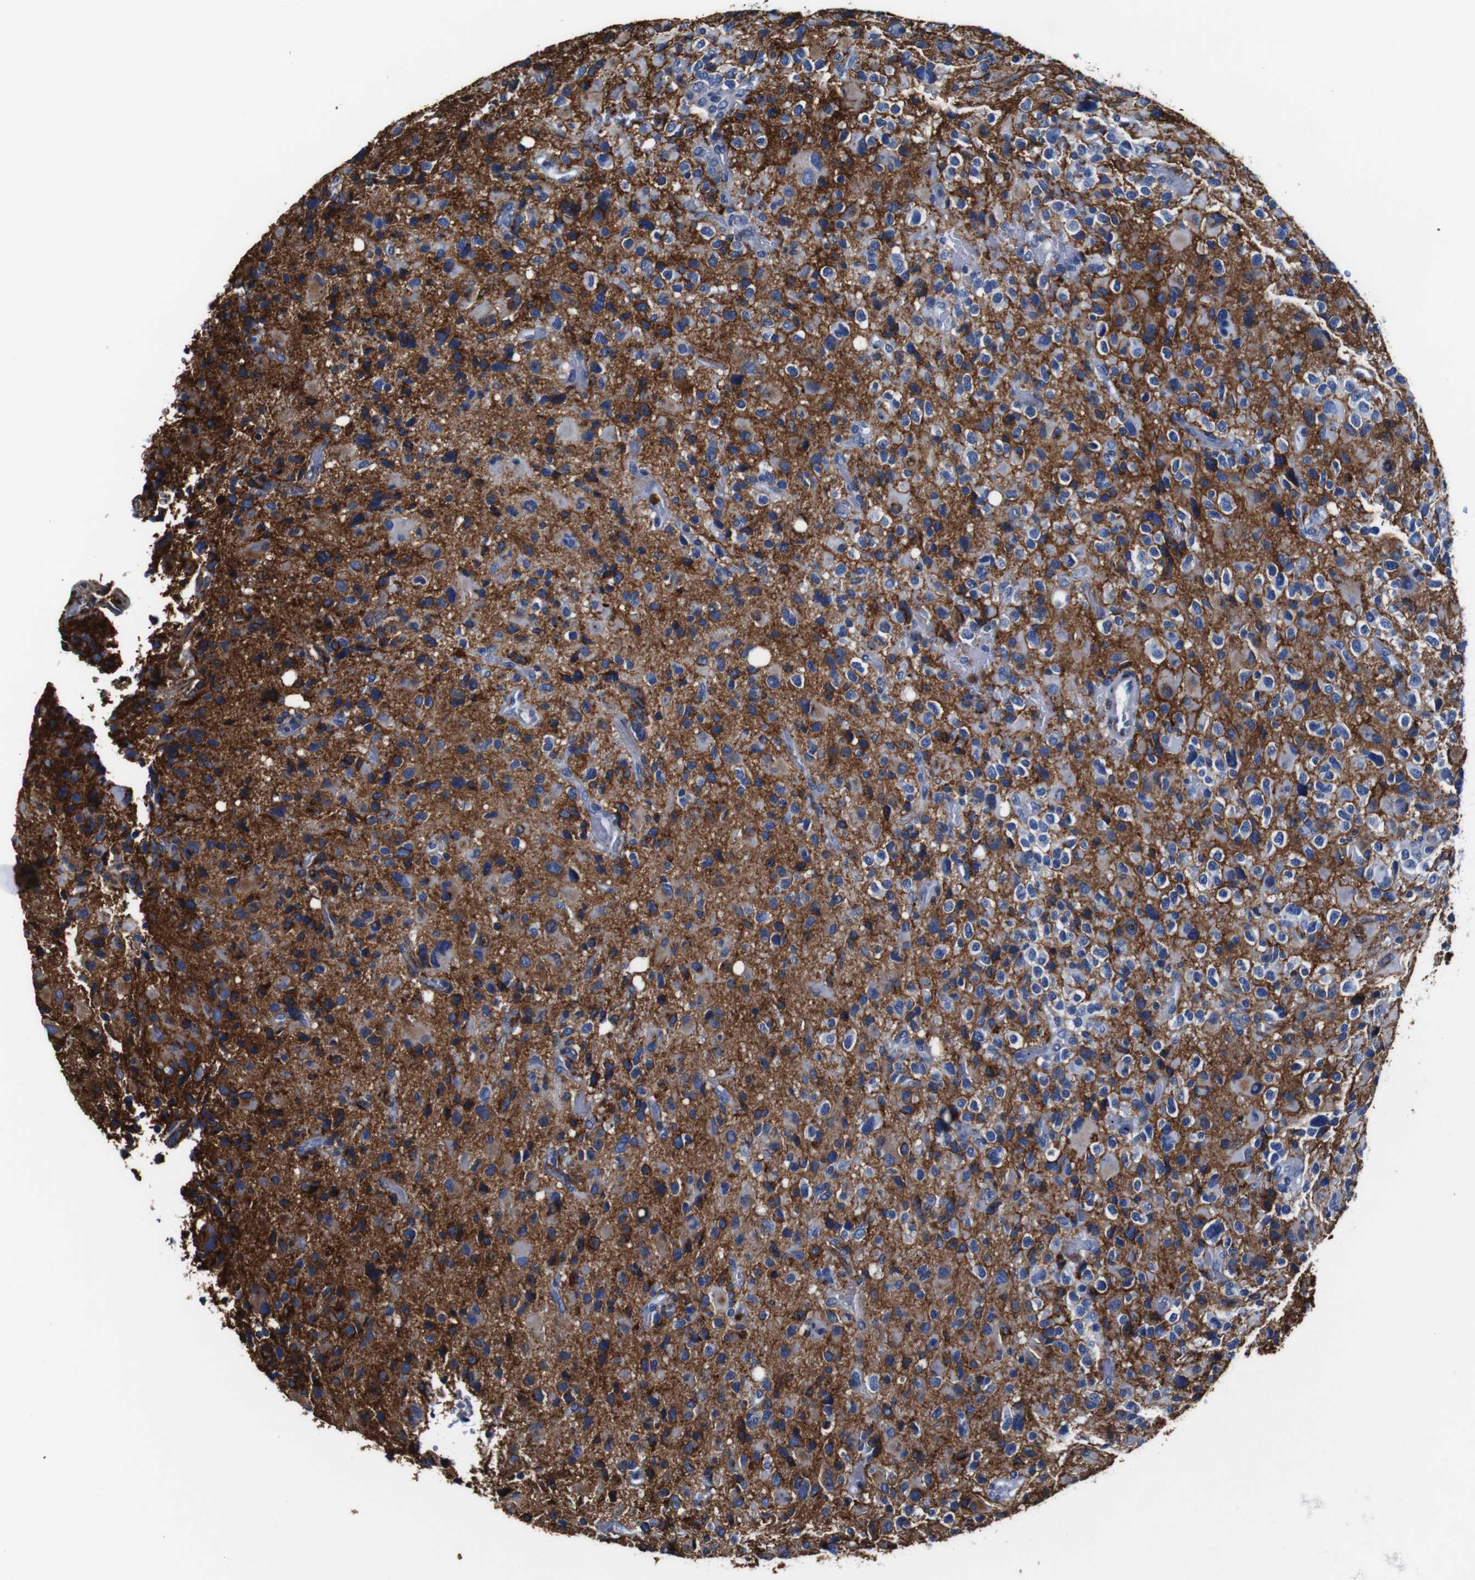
{"staining": {"intensity": "strong", "quantity": "<25%", "location": "cytoplasmic/membranous"}, "tissue": "glioma", "cell_type": "Tumor cells", "image_type": "cancer", "snomed": [{"axis": "morphology", "description": "Glioma, malignant, High grade"}, {"axis": "topography", "description": "Brain"}], "caption": "Brown immunohistochemical staining in malignant glioma (high-grade) exhibits strong cytoplasmic/membranous positivity in approximately <25% of tumor cells. (Brightfield microscopy of DAB IHC at high magnification).", "gene": "ANXA1", "patient": {"sex": "male", "age": 48}}